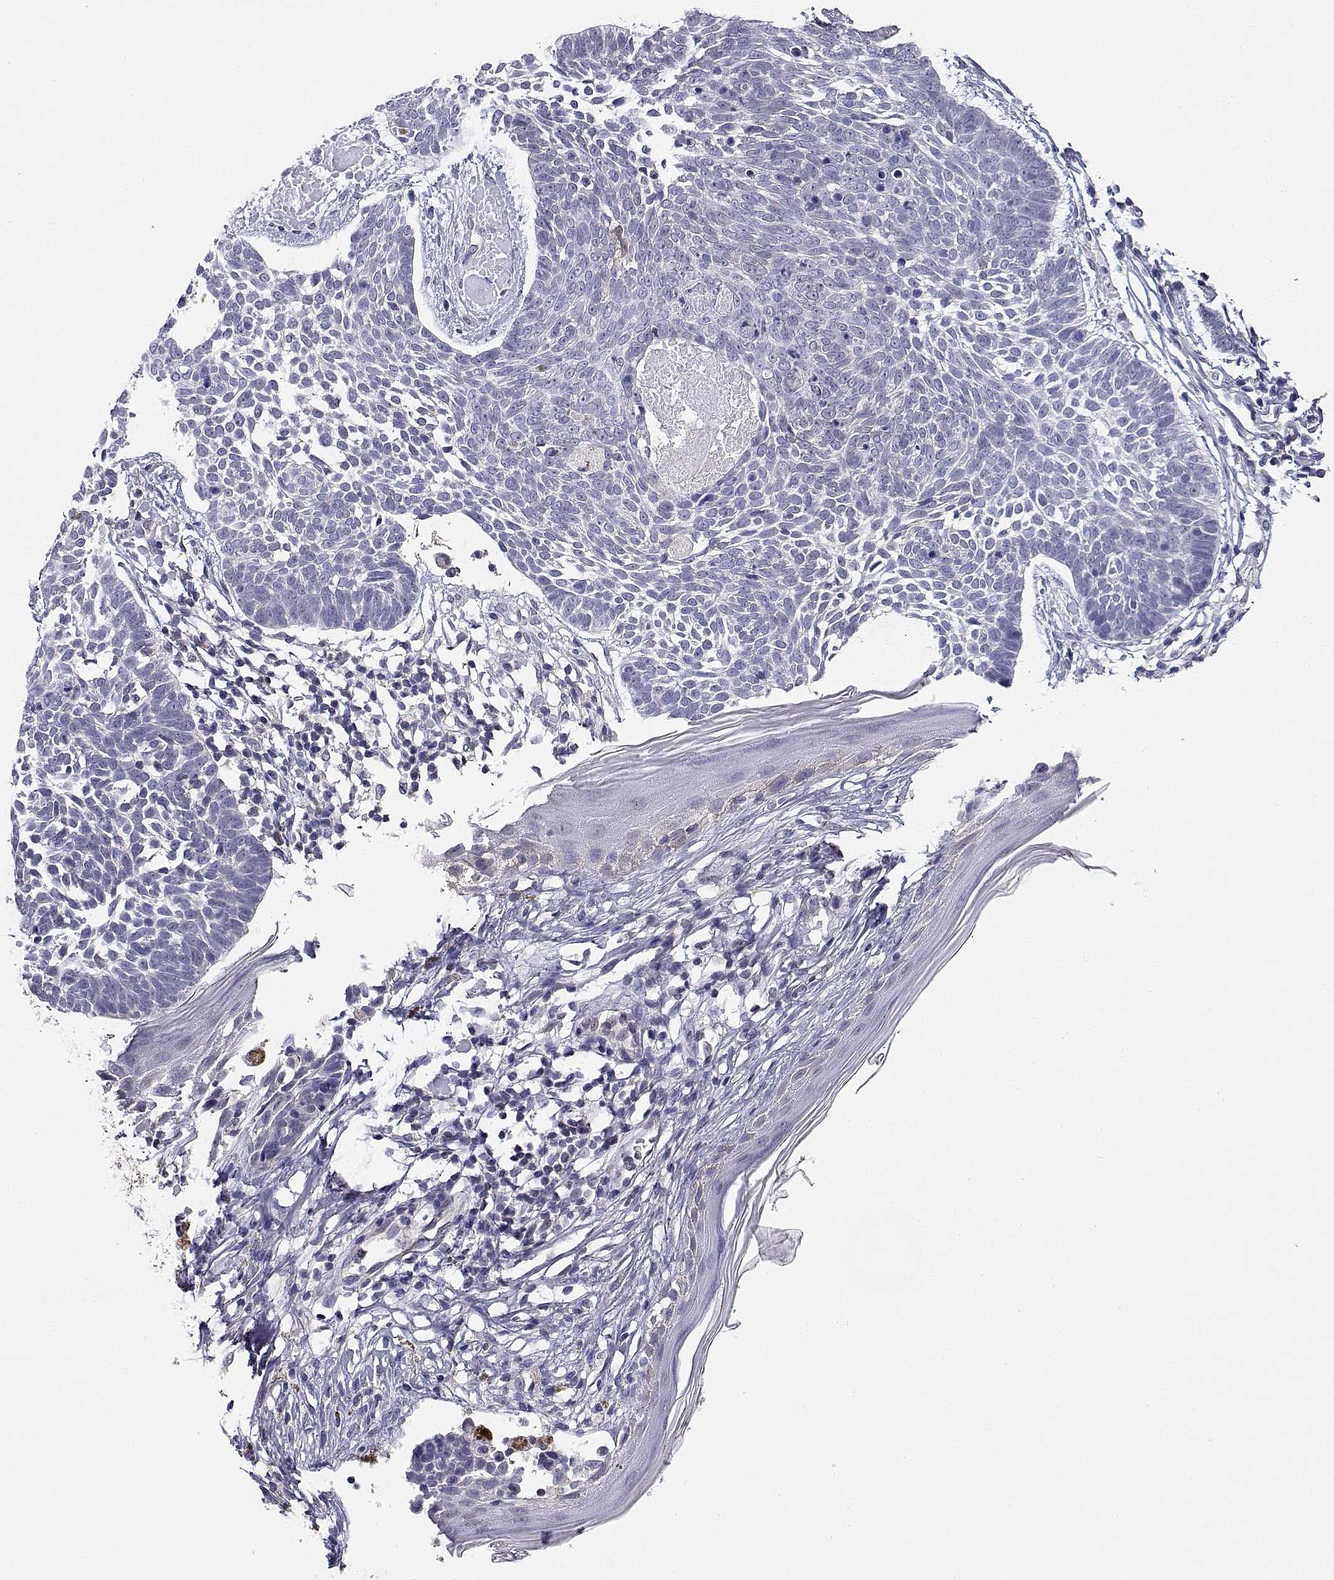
{"staining": {"intensity": "negative", "quantity": "none", "location": "none"}, "tissue": "skin cancer", "cell_type": "Tumor cells", "image_type": "cancer", "snomed": [{"axis": "morphology", "description": "Basal cell carcinoma"}, {"axis": "topography", "description": "Skin"}], "caption": "Tumor cells are negative for brown protein staining in skin cancer.", "gene": "ADA", "patient": {"sex": "male", "age": 85}}